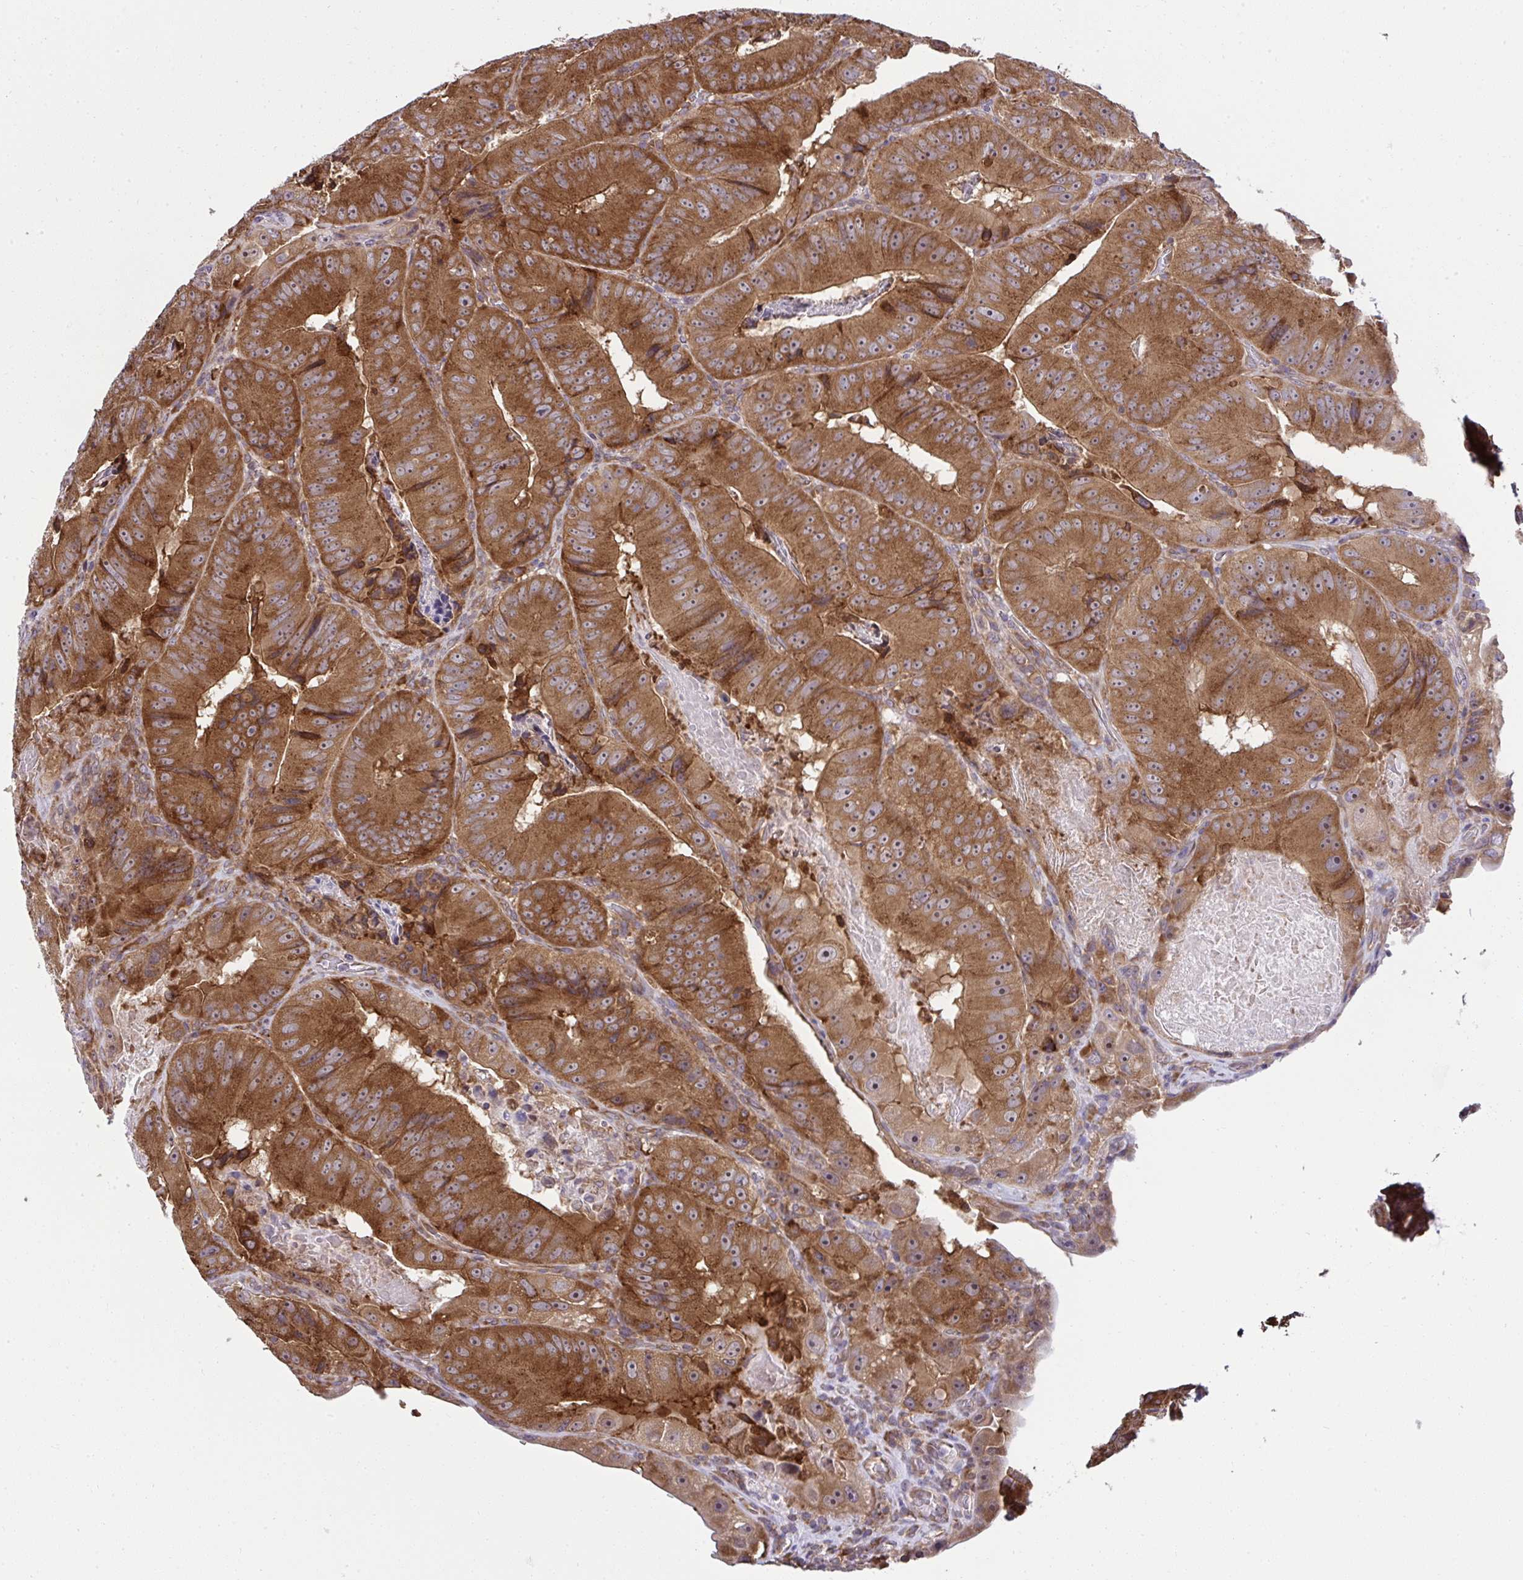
{"staining": {"intensity": "strong", "quantity": ">75%", "location": "cytoplasmic/membranous,nuclear"}, "tissue": "colorectal cancer", "cell_type": "Tumor cells", "image_type": "cancer", "snomed": [{"axis": "morphology", "description": "Adenocarcinoma, NOS"}, {"axis": "topography", "description": "Colon"}], "caption": "Human colorectal adenocarcinoma stained for a protein (brown) reveals strong cytoplasmic/membranous and nuclear positive staining in about >75% of tumor cells.", "gene": "RPS7", "patient": {"sex": "female", "age": 86}}